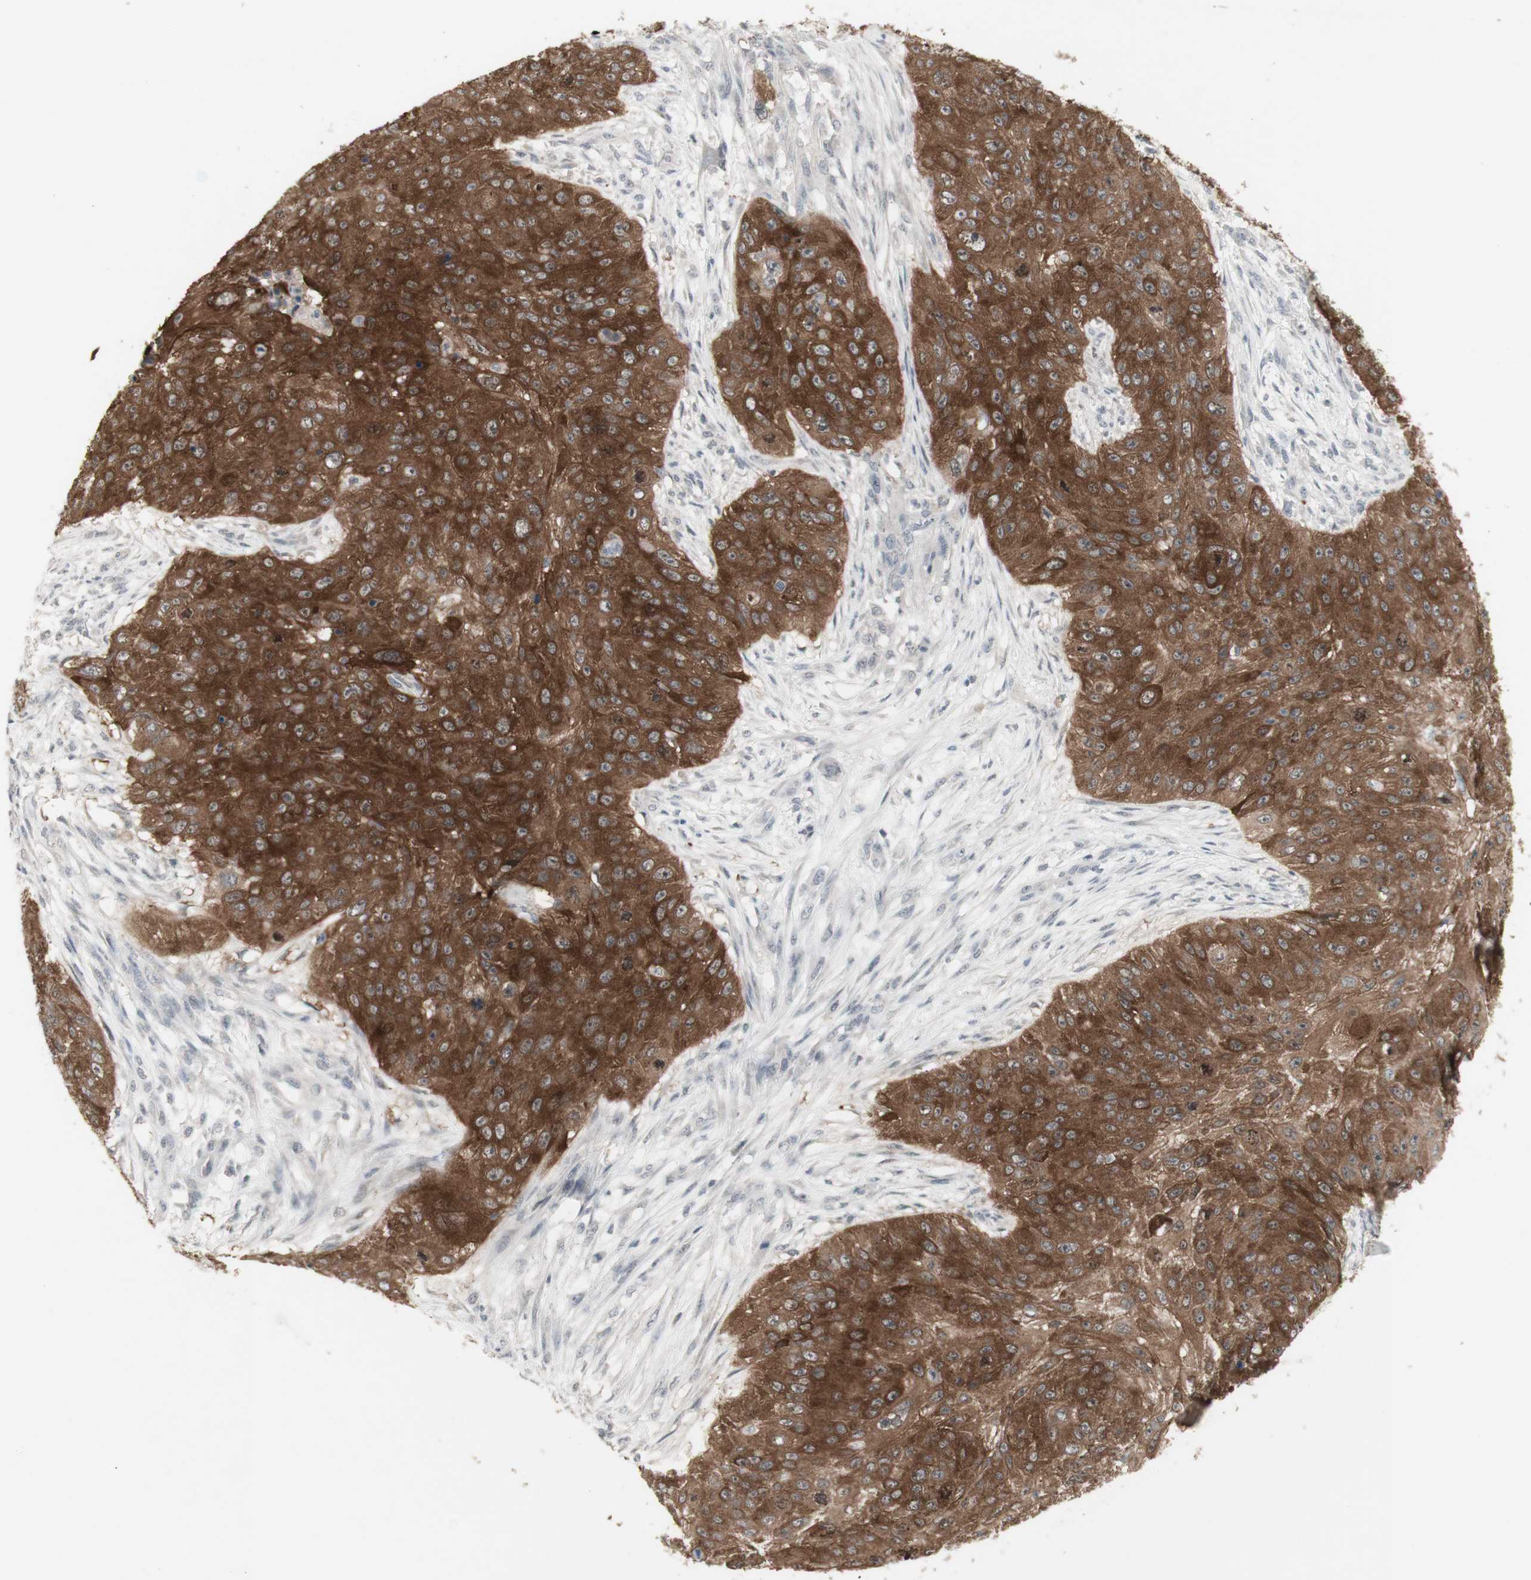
{"staining": {"intensity": "strong", "quantity": ">75%", "location": "cytoplasmic/membranous"}, "tissue": "skin cancer", "cell_type": "Tumor cells", "image_type": "cancer", "snomed": [{"axis": "morphology", "description": "Squamous cell carcinoma, NOS"}, {"axis": "topography", "description": "Skin"}], "caption": "Skin squamous cell carcinoma stained with a brown dye displays strong cytoplasmic/membranous positive positivity in about >75% of tumor cells.", "gene": "C1orf116", "patient": {"sex": "female", "age": 80}}